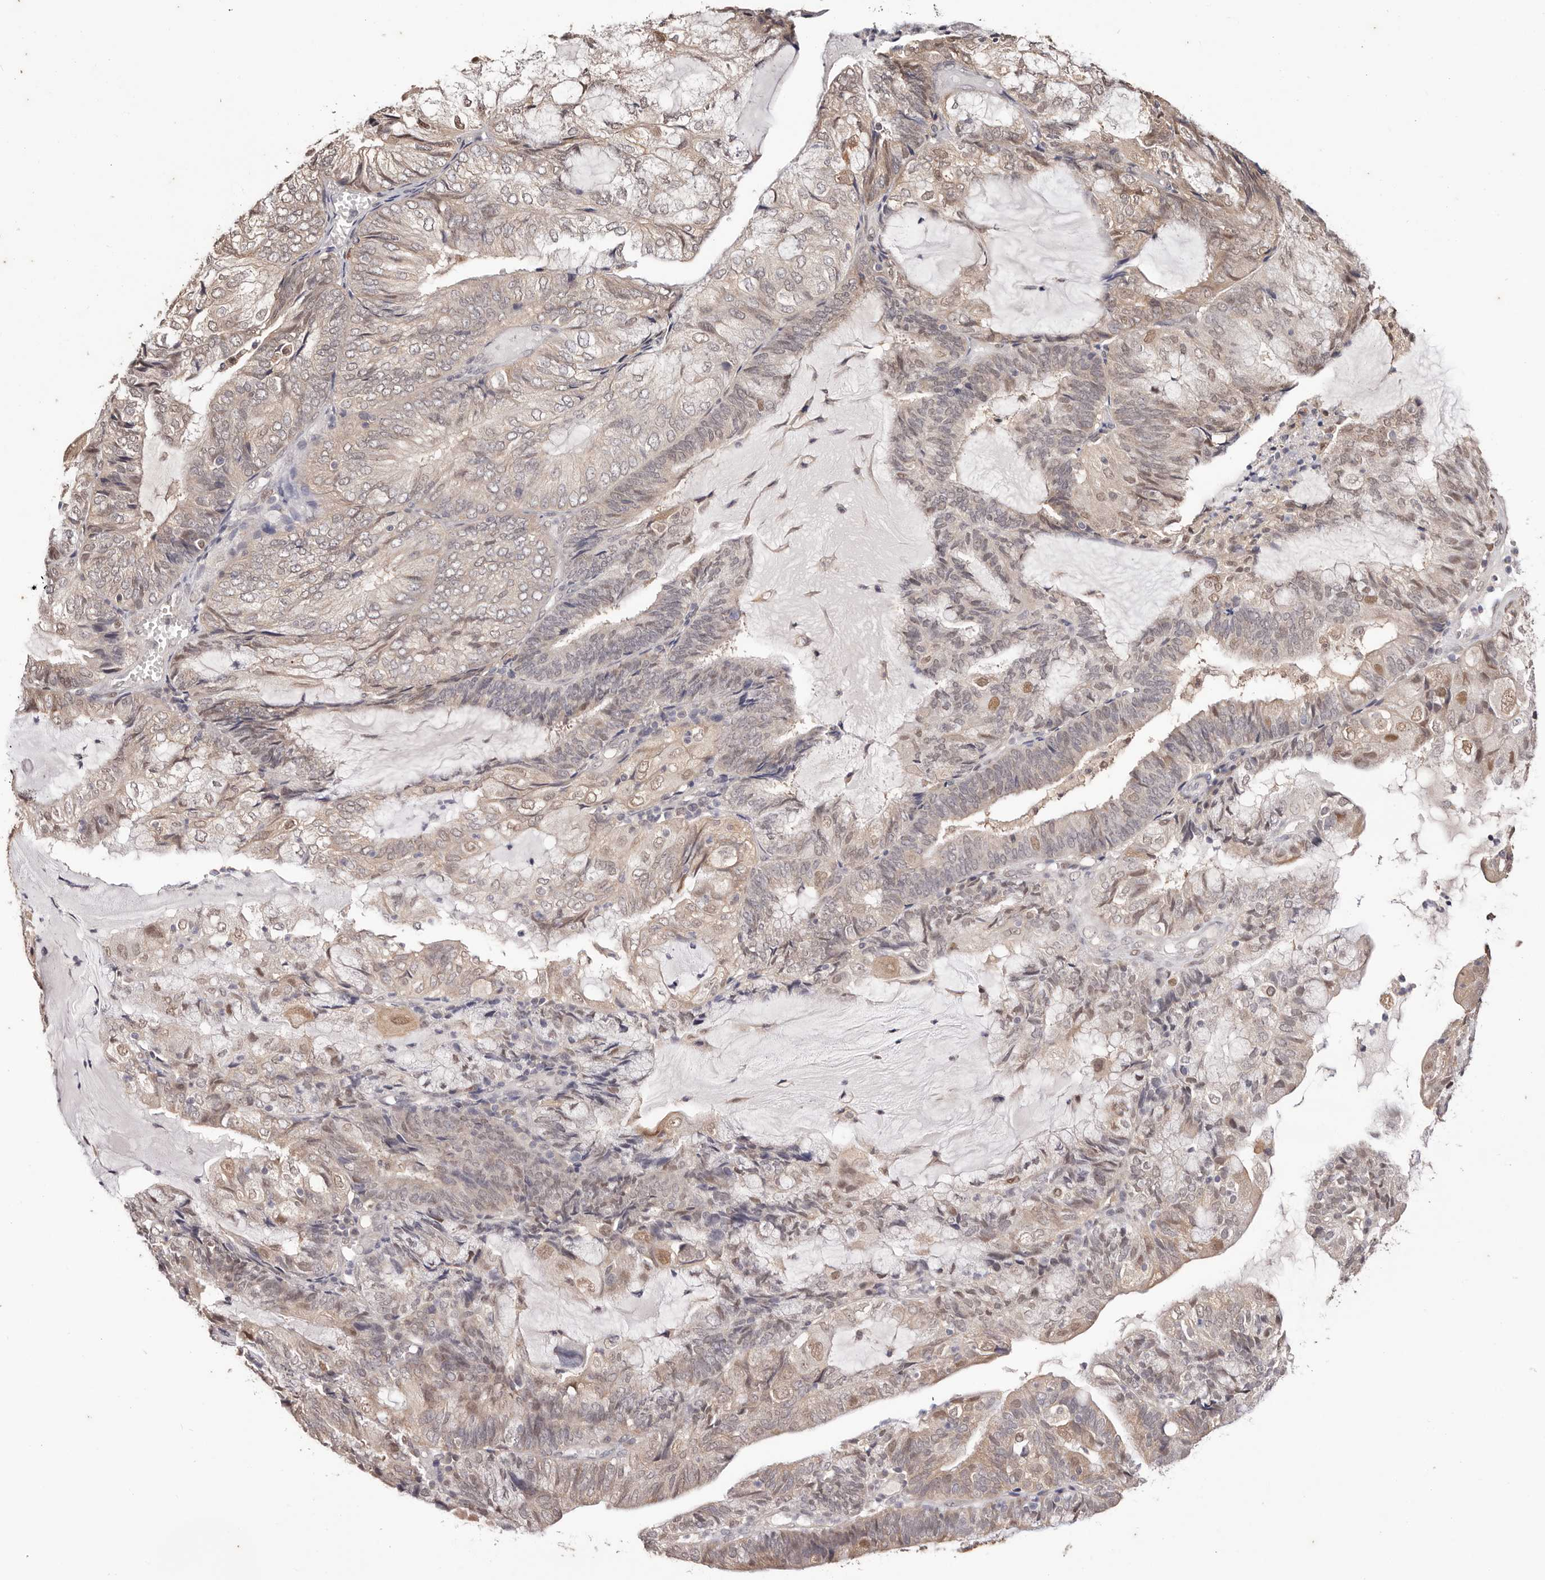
{"staining": {"intensity": "weak", "quantity": "25%-75%", "location": "cytoplasmic/membranous,nuclear"}, "tissue": "endometrial cancer", "cell_type": "Tumor cells", "image_type": "cancer", "snomed": [{"axis": "morphology", "description": "Adenocarcinoma, NOS"}, {"axis": "topography", "description": "Endometrium"}], "caption": "The image exhibits staining of endometrial cancer, revealing weak cytoplasmic/membranous and nuclear protein staining (brown color) within tumor cells.", "gene": "TYW3", "patient": {"sex": "female", "age": 81}}